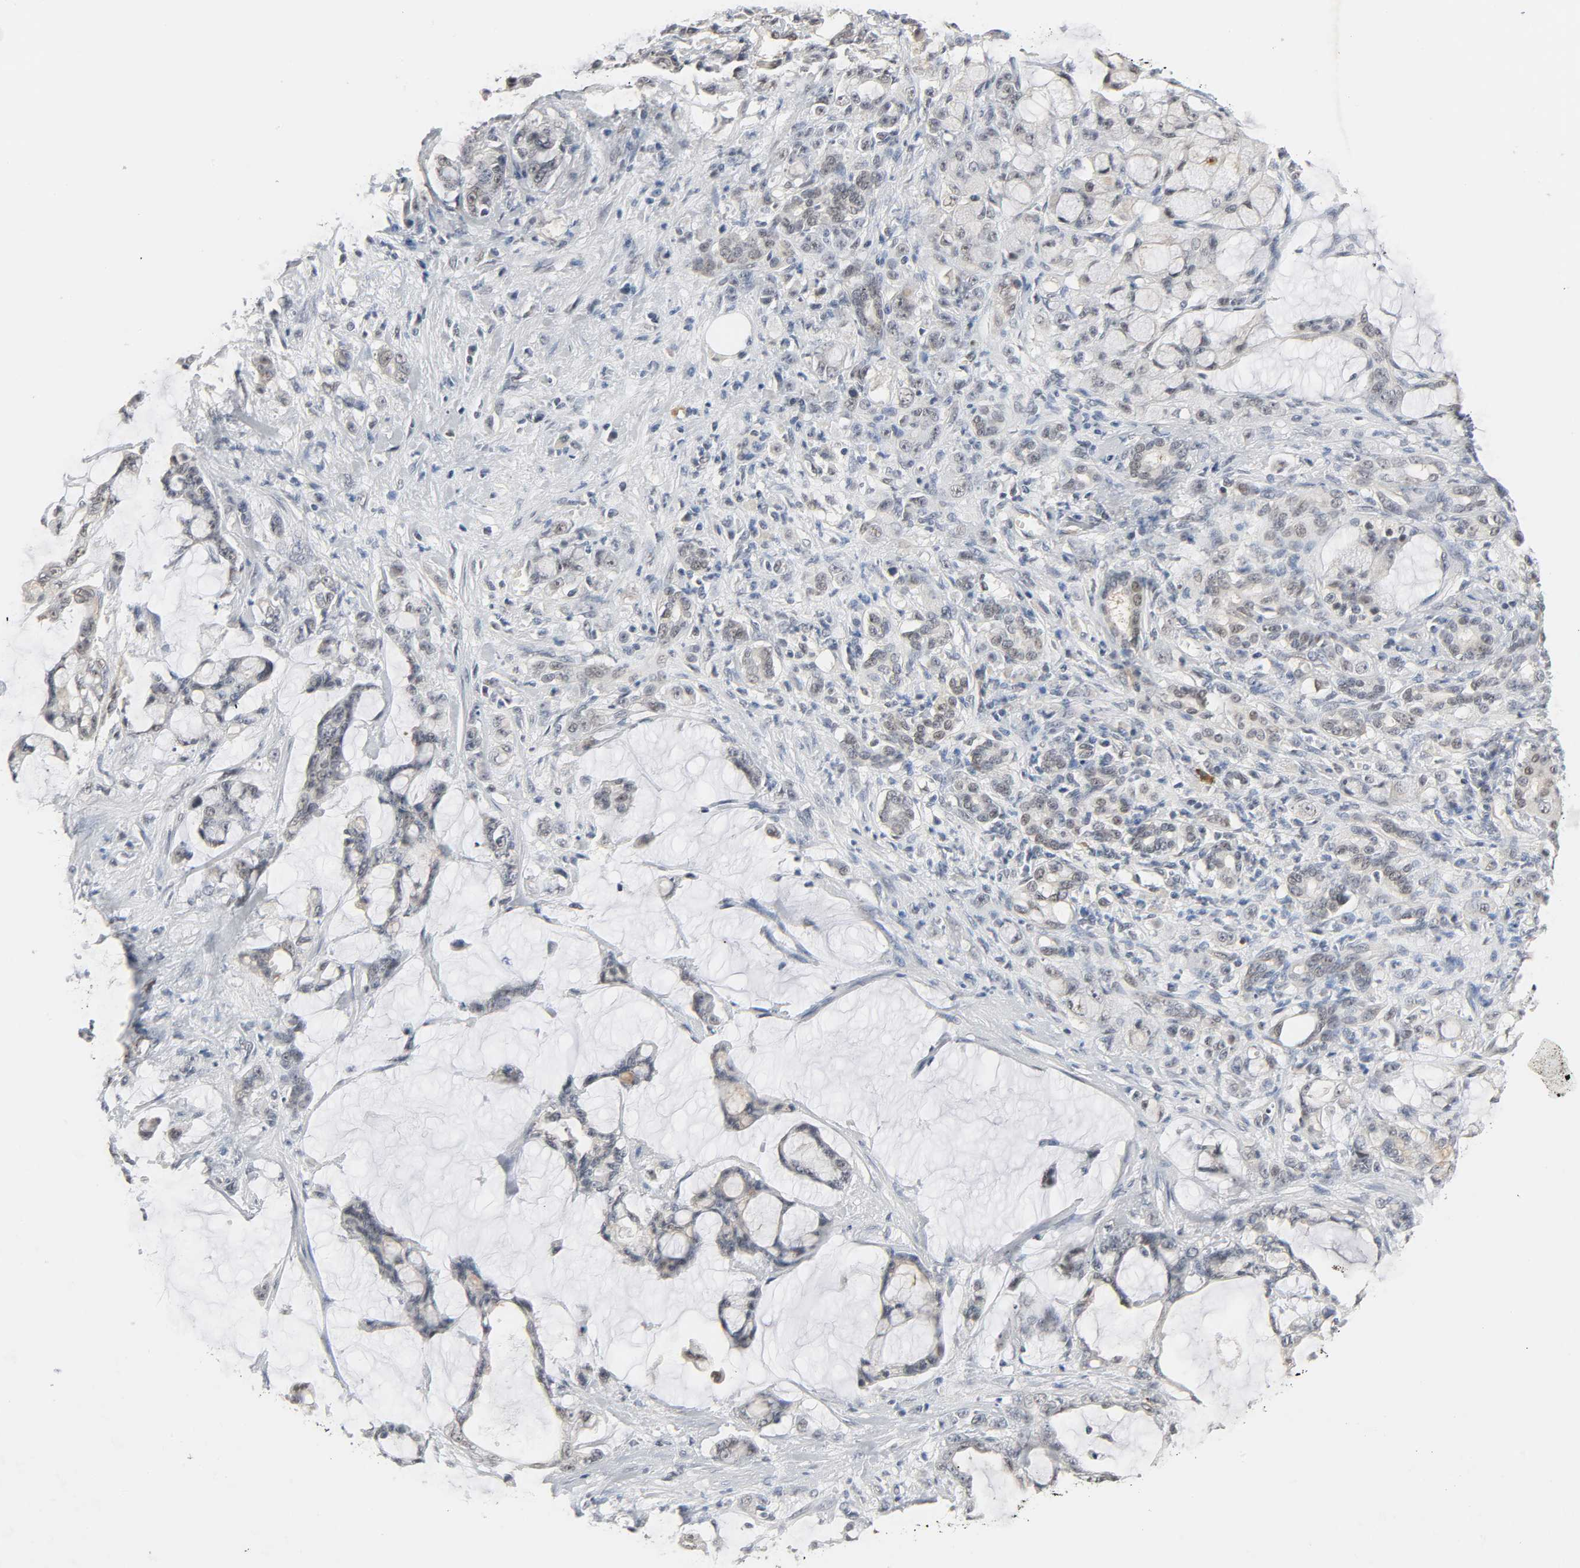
{"staining": {"intensity": "weak", "quantity": "25%-75%", "location": "cytoplasmic/membranous"}, "tissue": "pancreatic cancer", "cell_type": "Tumor cells", "image_type": "cancer", "snomed": [{"axis": "morphology", "description": "Adenocarcinoma, NOS"}, {"axis": "topography", "description": "Pancreas"}], "caption": "Protein expression analysis of human adenocarcinoma (pancreatic) reveals weak cytoplasmic/membranous positivity in about 25%-75% of tumor cells.", "gene": "ACSS2", "patient": {"sex": "female", "age": 73}}